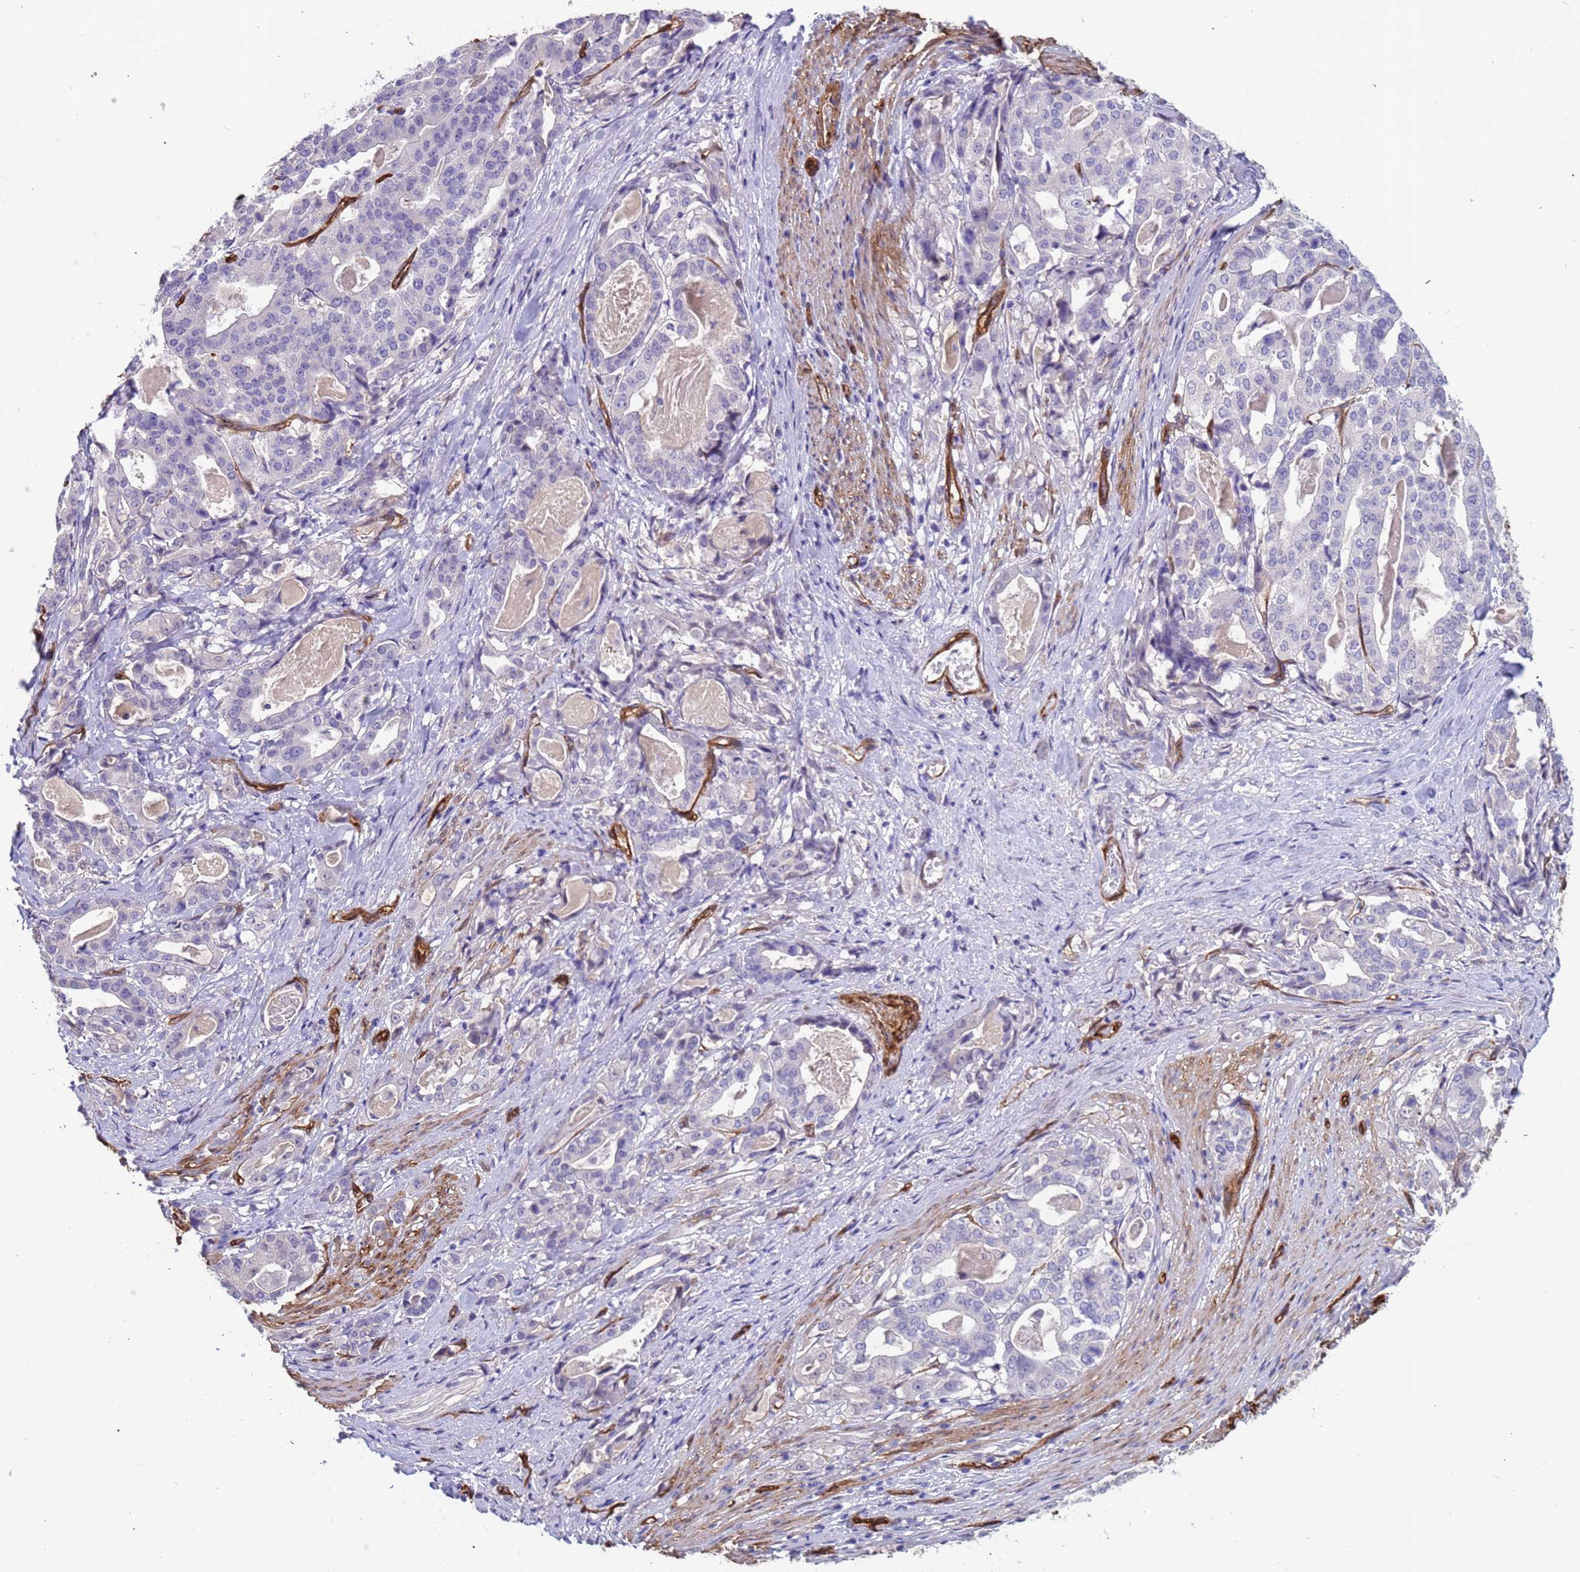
{"staining": {"intensity": "negative", "quantity": "none", "location": "none"}, "tissue": "stomach cancer", "cell_type": "Tumor cells", "image_type": "cancer", "snomed": [{"axis": "morphology", "description": "Adenocarcinoma, NOS"}, {"axis": "topography", "description": "Stomach"}], "caption": "DAB (3,3'-diaminobenzidine) immunohistochemical staining of human stomach cancer (adenocarcinoma) shows no significant expression in tumor cells.", "gene": "EHD2", "patient": {"sex": "male", "age": 48}}